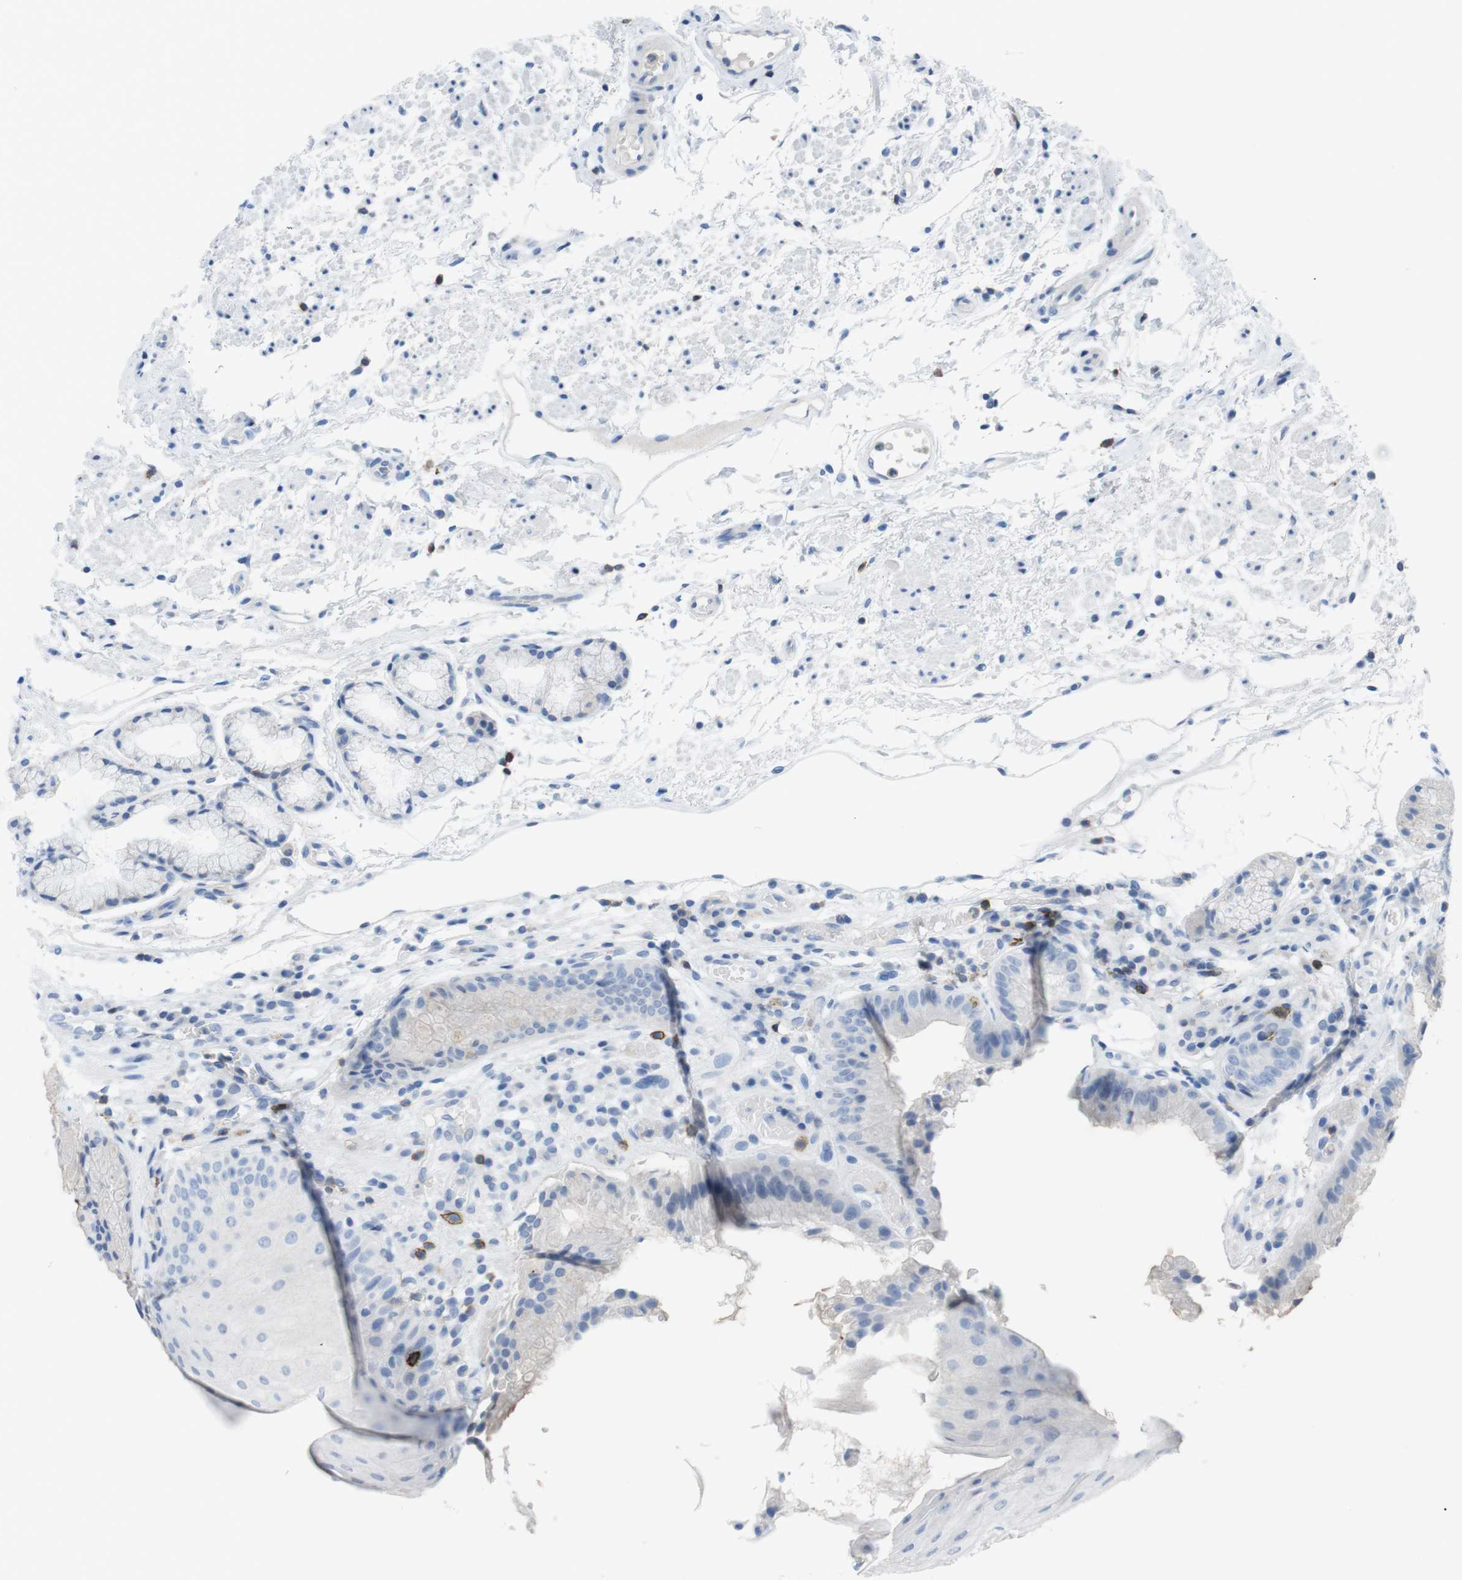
{"staining": {"intensity": "negative", "quantity": "none", "location": "none"}, "tissue": "stomach", "cell_type": "Glandular cells", "image_type": "normal", "snomed": [{"axis": "morphology", "description": "Normal tissue, NOS"}, {"axis": "topography", "description": "Stomach, upper"}], "caption": "A photomicrograph of human stomach is negative for staining in glandular cells. The staining is performed using DAB brown chromogen with nuclei counter-stained in using hematoxylin.", "gene": "CD5", "patient": {"sex": "male", "age": 72}}